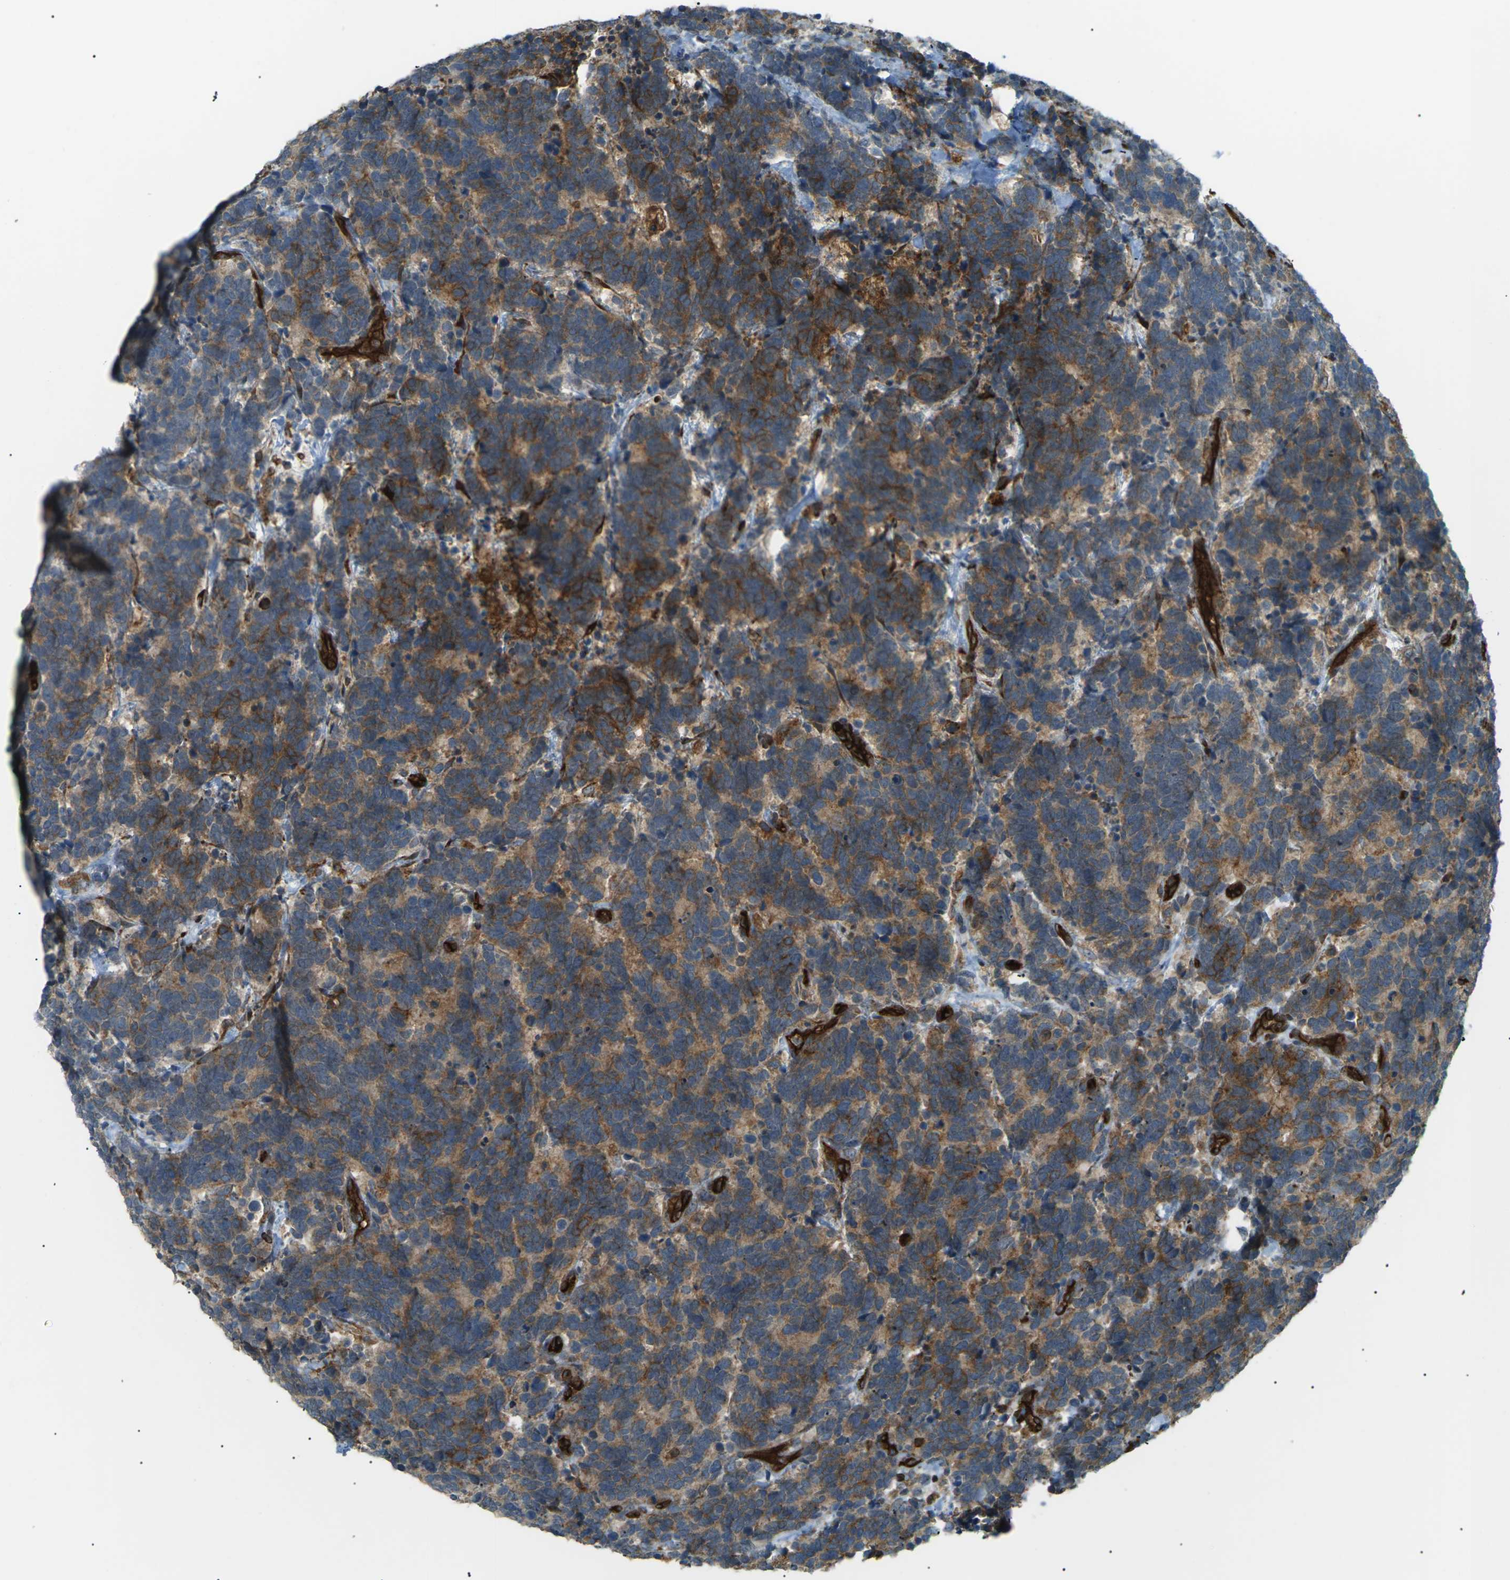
{"staining": {"intensity": "moderate", "quantity": ">75%", "location": "cytoplasmic/membranous"}, "tissue": "carcinoid", "cell_type": "Tumor cells", "image_type": "cancer", "snomed": [{"axis": "morphology", "description": "Carcinoma, NOS"}, {"axis": "morphology", "description": "Carcinoid, malignant, NOS"}, {"axis": "topography", "description": "Urinary bladder"}], "caption": "Carcinoid stained with a protein marker displays moderate staining in tumor cells.", "gene": "S1PR1", "patient": {"sex": "male", "age": 57}}